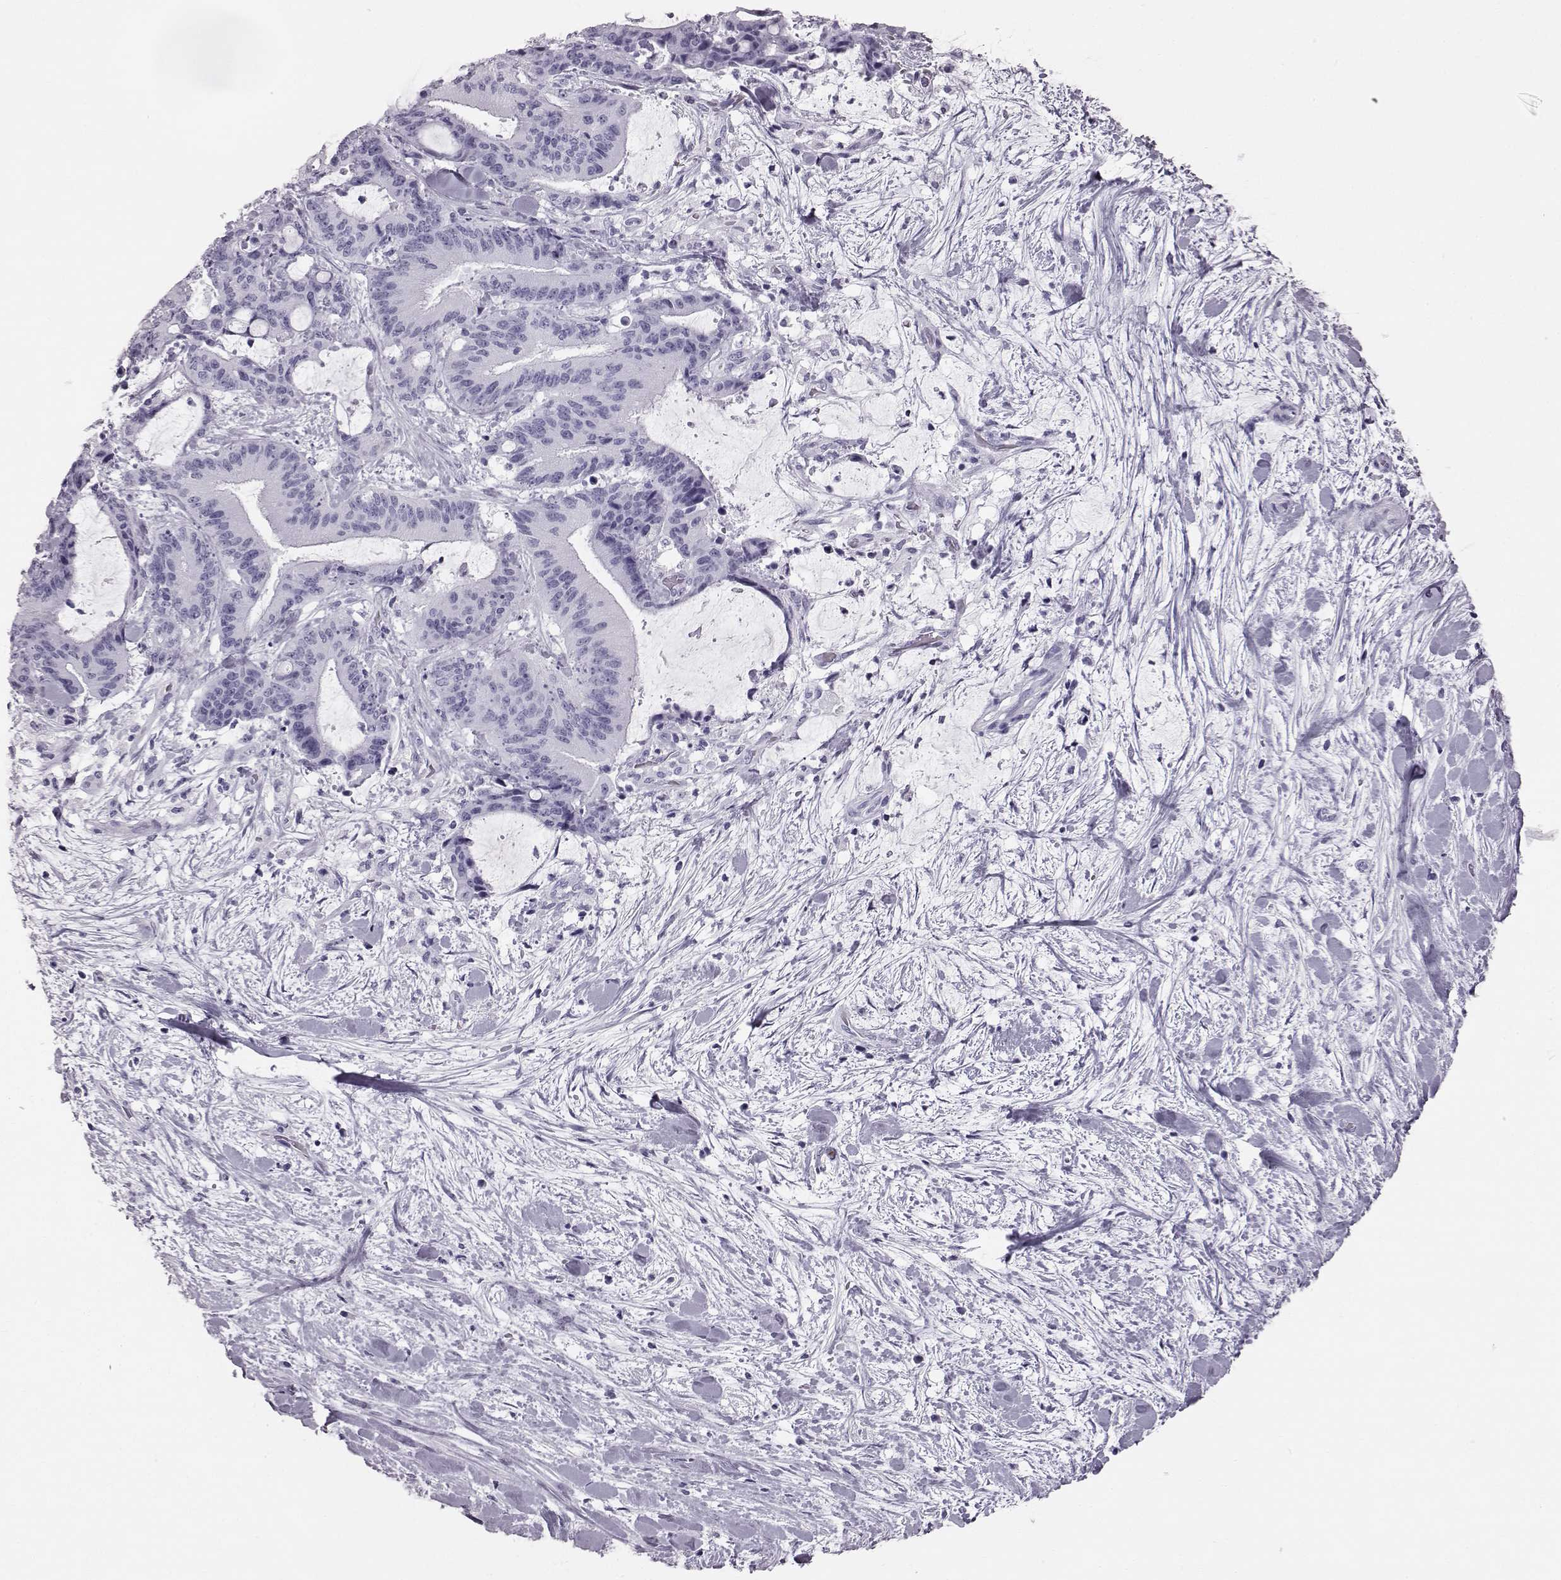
{"staining": {"intensity": "negative", "quantity": "none", "location": "none"}, "tissue": "liver cancer", "cell_type": "Tumor cells", "image_type": "cancer", "snomed": [{"axis": "morphology", "description": "Cholangiocarcinoma"}, {"axis": "topography", "description": "Liver"}], "caption": "DAB immunohistochemical staining of liver cancer reveals no significant staining in tumor cells. The staining was performed using DAB to visualize the protein expression in brown, while the nuclei were stained in blue with hematoxylin (Magnification: 20x).", "gene": "TCHHL1", "patient": {"sex": "female", "age": 73}}